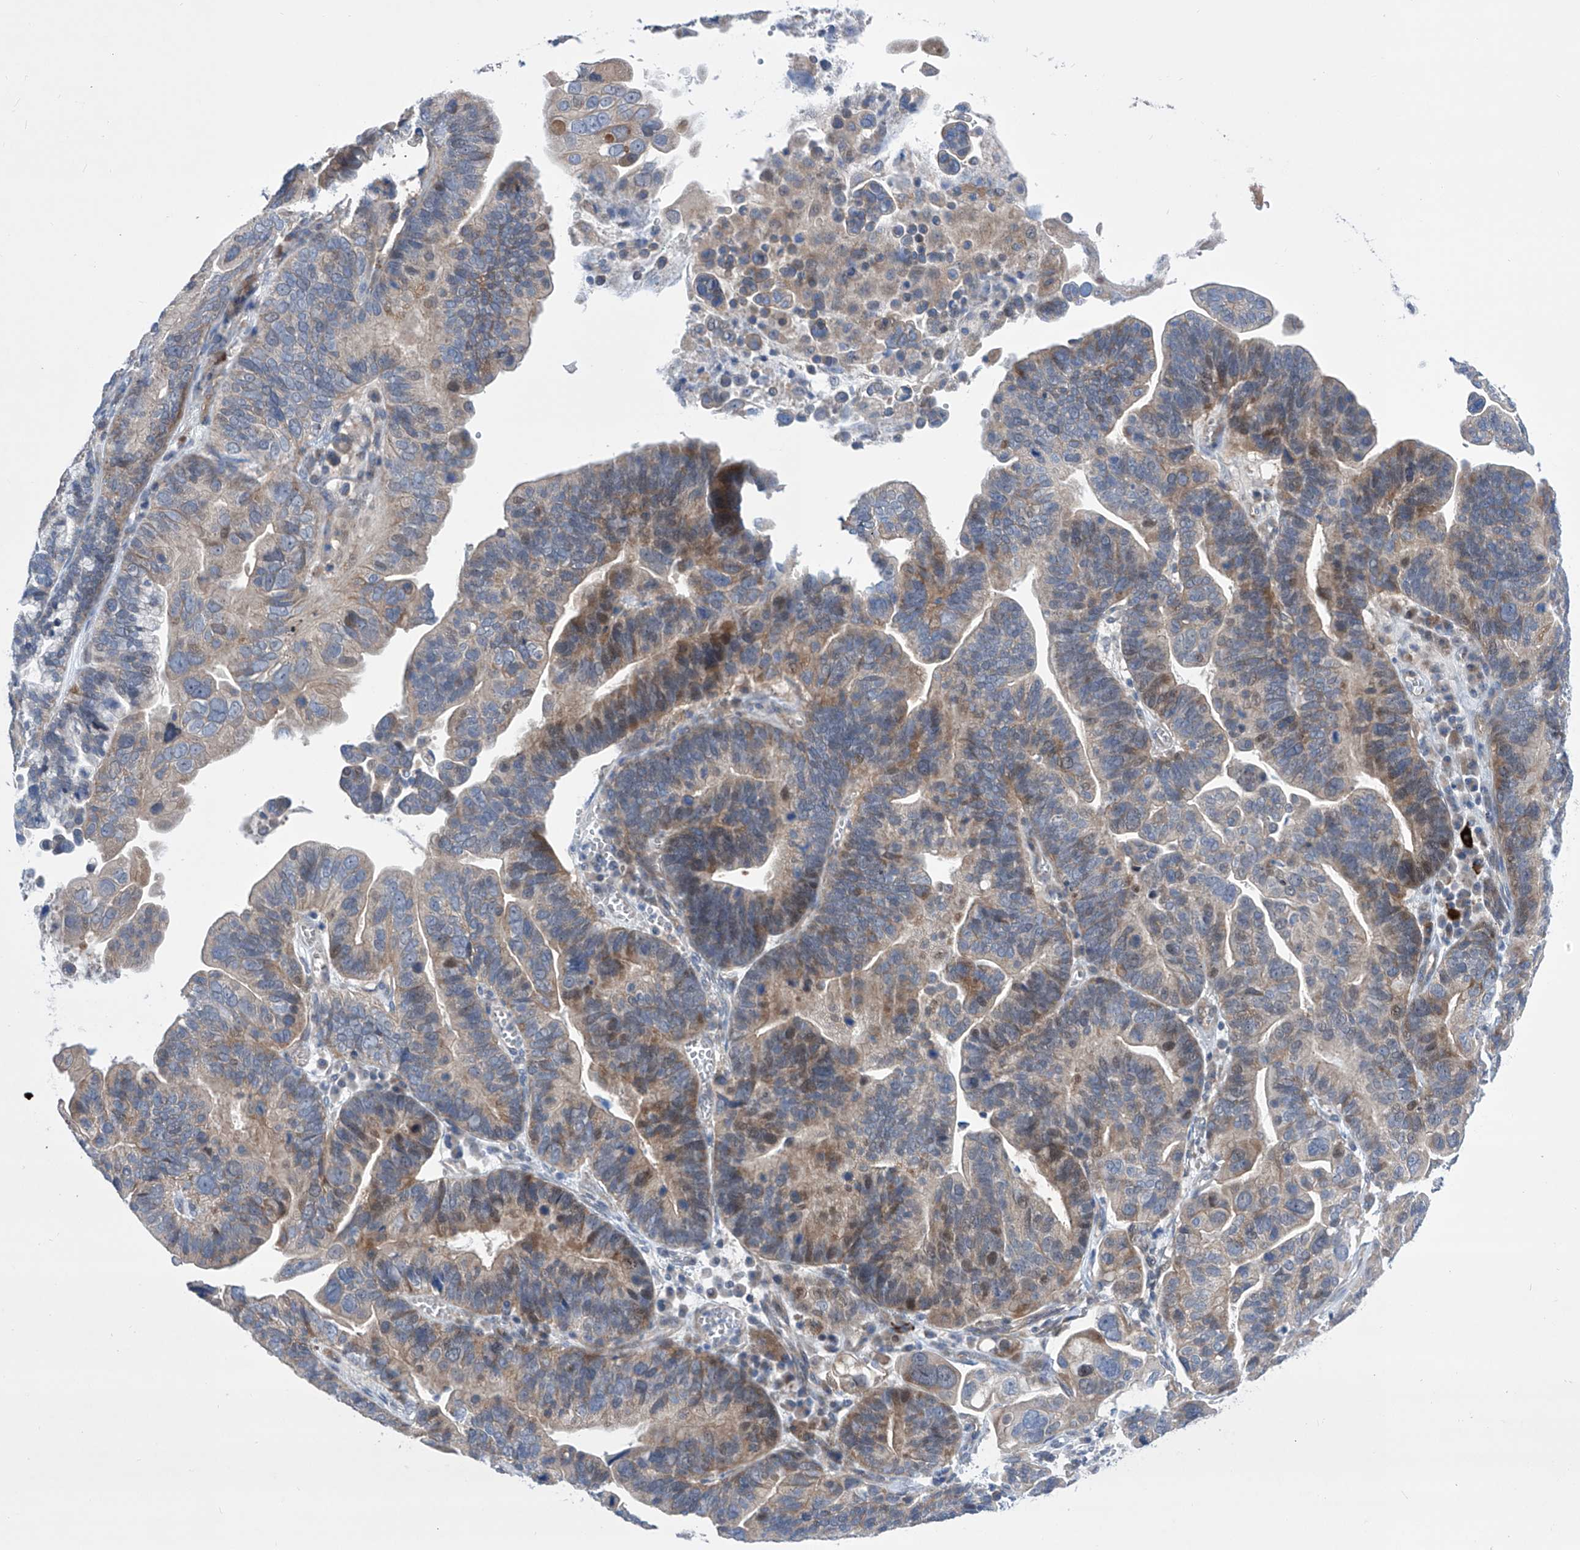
{"staining": {"intensity": "moderate", "quantity": "<25%", "location": "cytoplasmic/membranous"}, "tissue": "ovarian cancer", "cell_type": "Tumor cells", "image_type": "cancer", "snomed": [{"axis": "morphology", "description": "Cystadenocarcinoma, serous, NOS"}, {"axis": "topography", "description": "Ovary"}], "caption": "This micrograph reveals immunohistochemistry staining of human serous cystadenocarcinoma (ovarian), with low moderate cytoplasmic/membranous positivity in about <25% of tumor cells.", "gene": "SRBD1", "patient": {"sex": "female", "age": 56}}